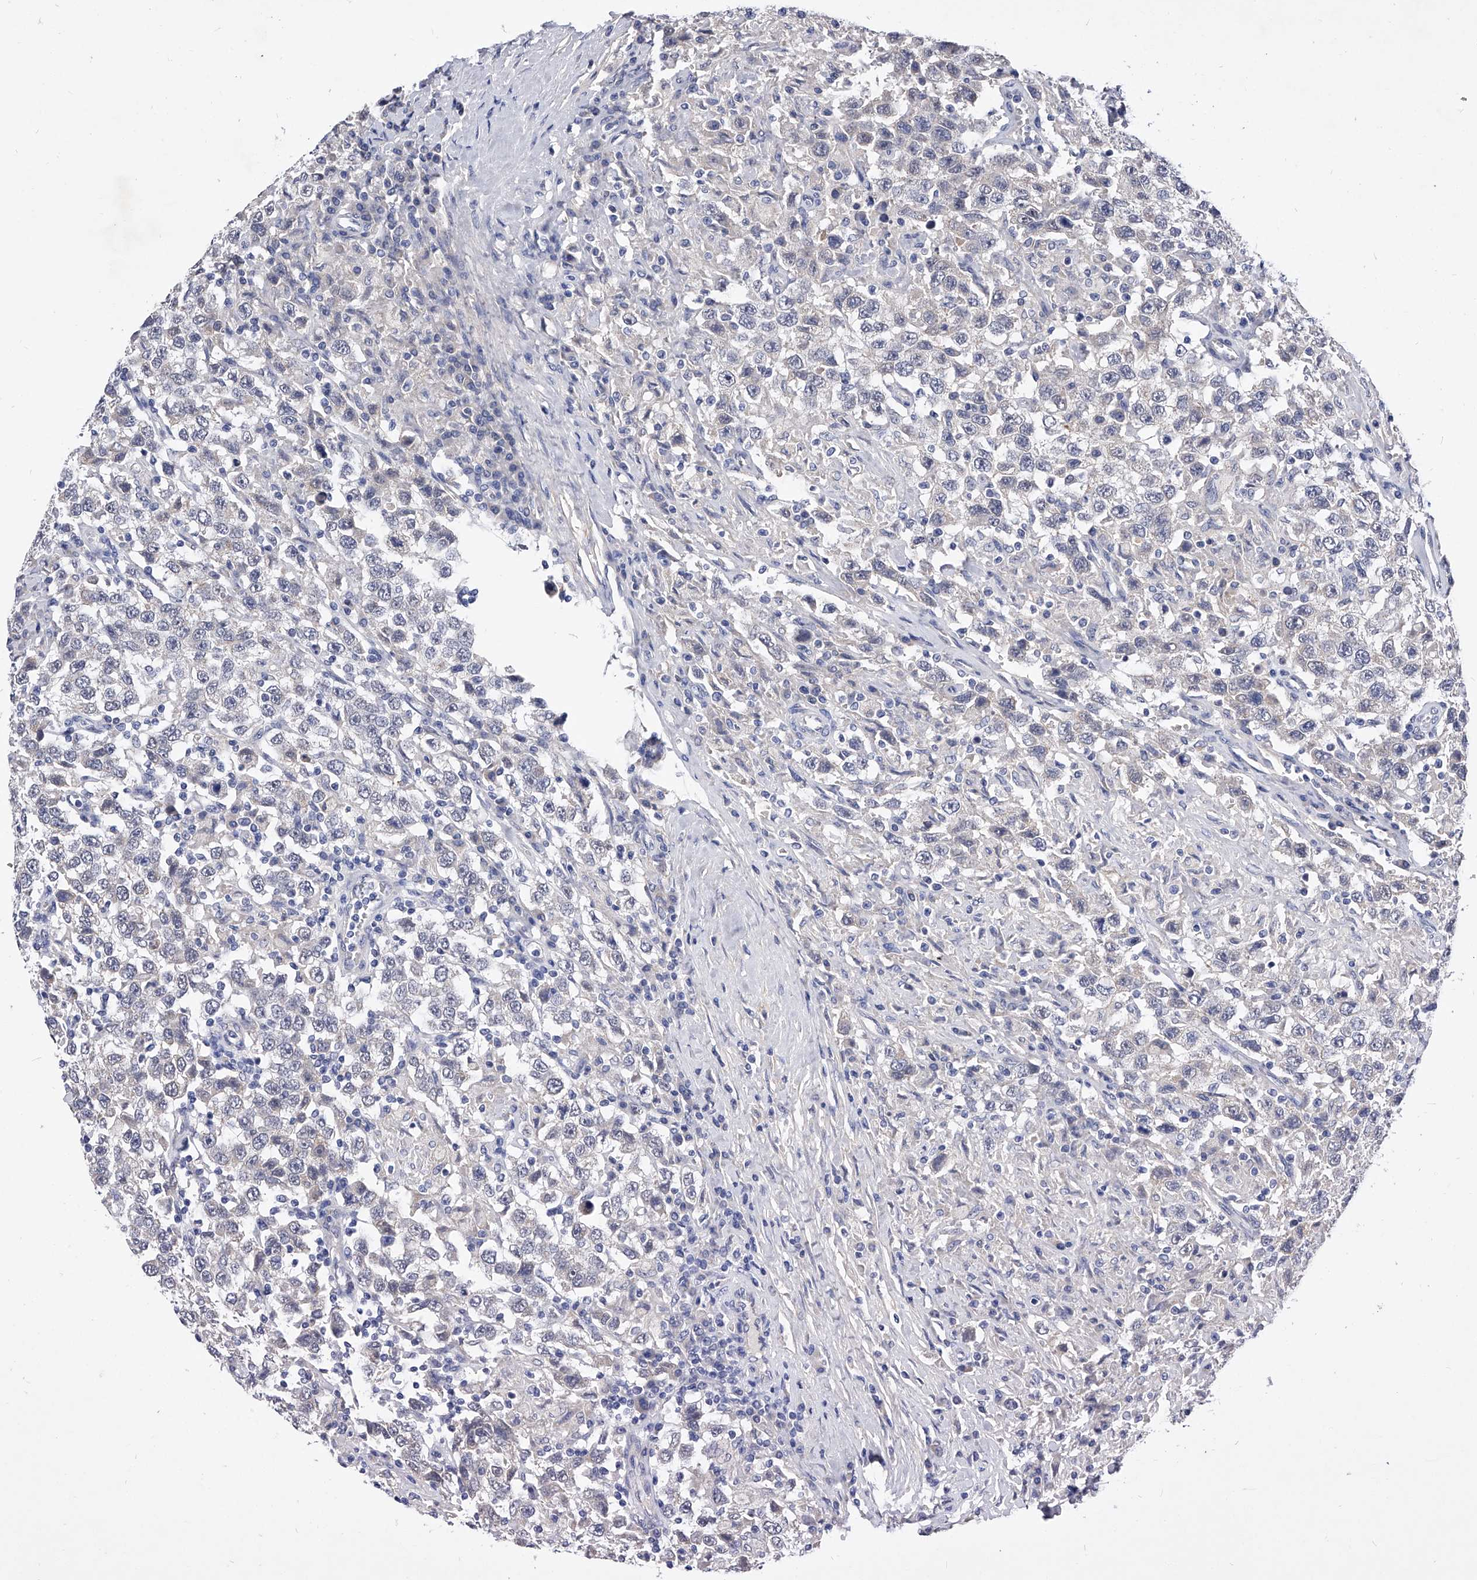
{"staining": {"intensity": "negative", "quantity": "none", "location": "none"}, "tissue": "testis cancer", "cell_type": "Tumor cells", "image_type": "cancer", "snomed": [{"axis": "morphology", "description": "Seminoma, NOS"}, {"axis": "topography", "description": "Testis"}], "caption": "Immunohistochemistry of human testis cancer (seminoma) exhibits no staining in tumor cells.", "gene": "ZNF529", "patient": {"sex": "male", "age": 41}}